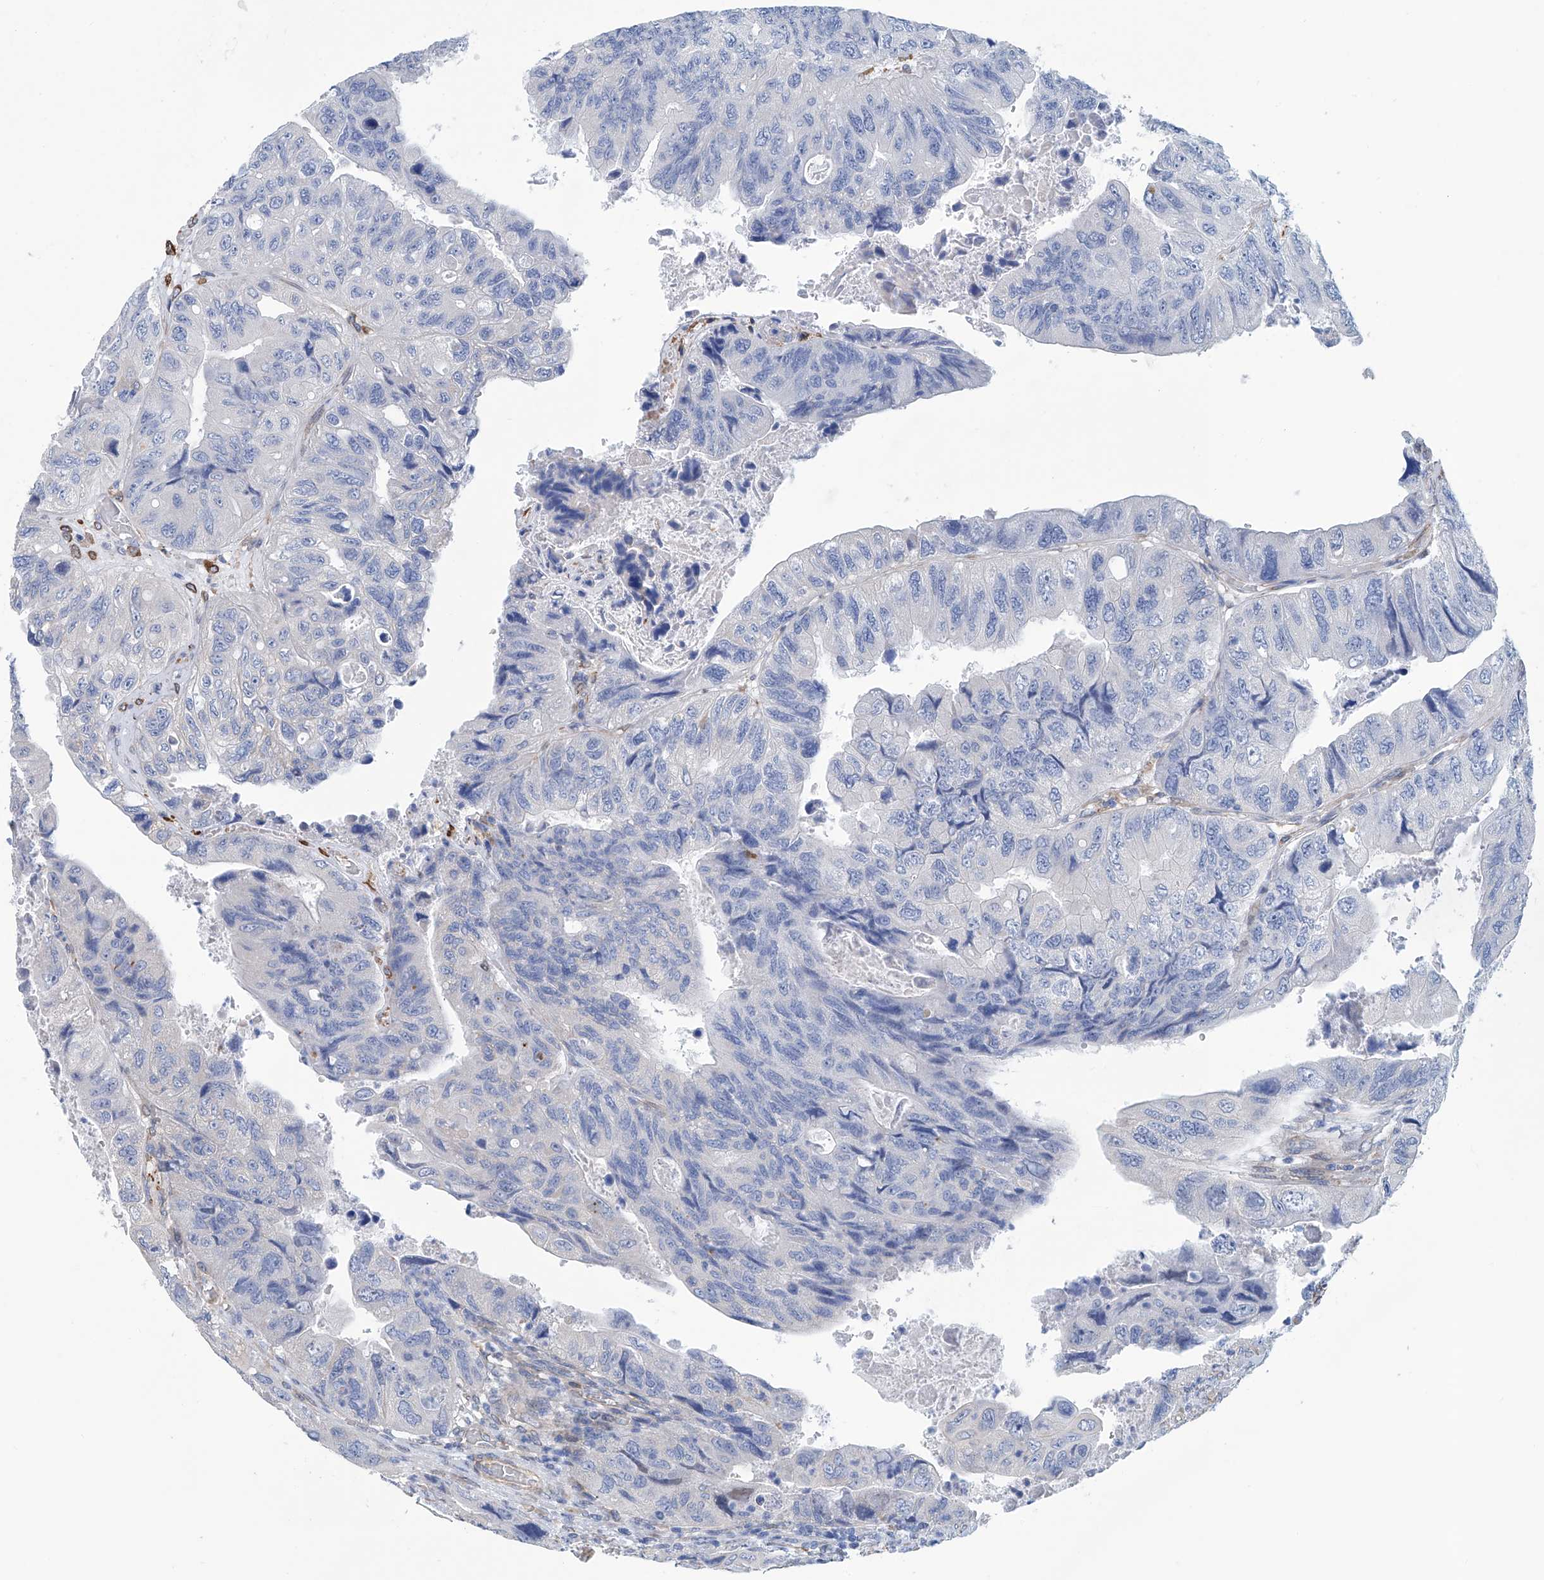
{"staining": {"intensity": "negative", "quantity": "none", "location": "none"}, "tissue": "colorectal cancer", "cell_type": "Tumor cells", "image_type": "cancer", "snomed": [{"axis": "morphology", "description": "Adenocarcinoma, NOS"}, {"axis": "topography", "description": "Rectum"}], "caption": "Colorectal cancer (adenocarcinoma) was stained to show a protein in brown. There is no significant expression in tumor cells.", "gene": "TNN", "patient": {"sex": "male", "age": 63}}